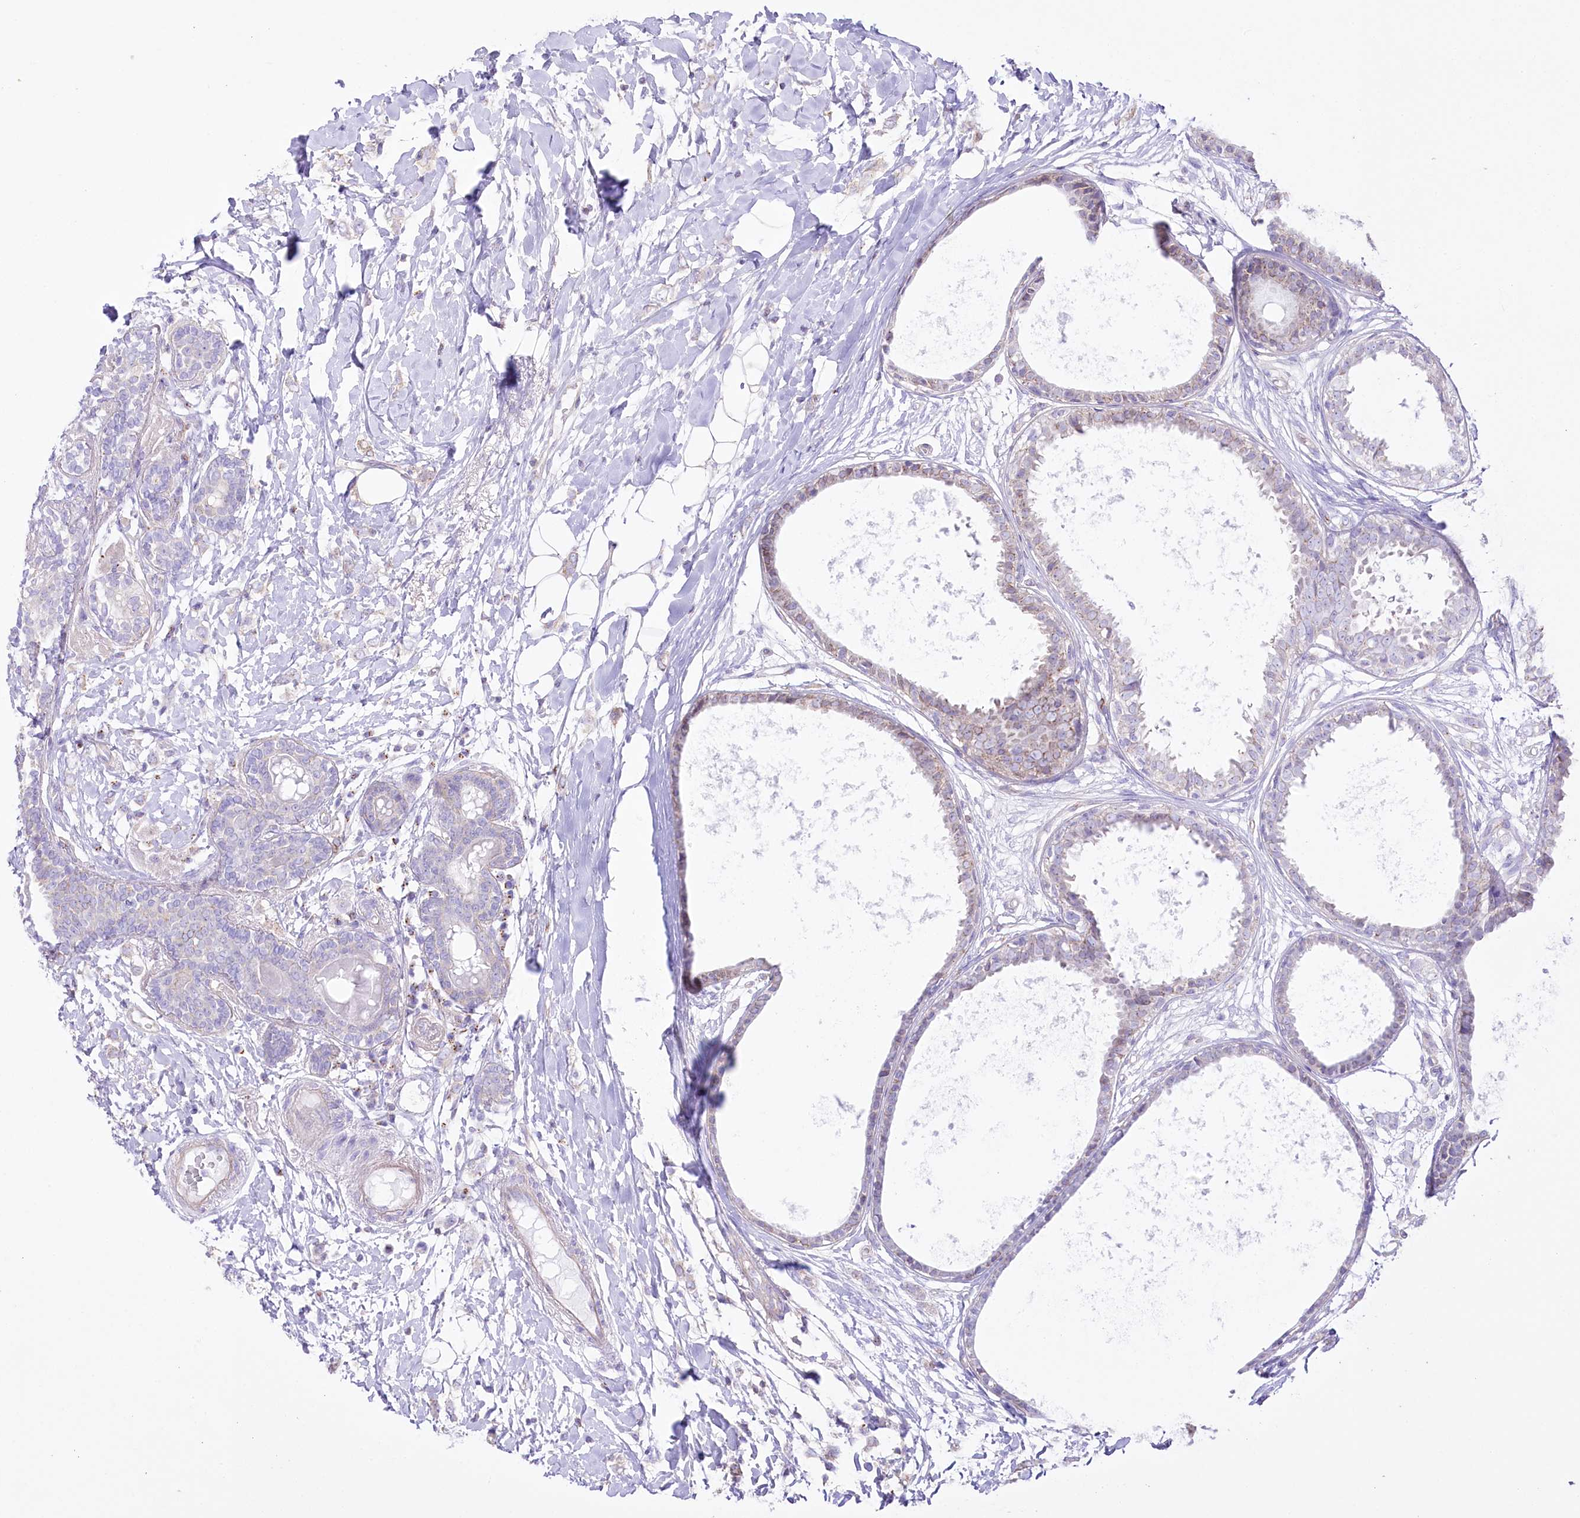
{"staining": {"intensity": "weak", "quantity": "<25%", "location": "cytoplasmic/membranous"}, "tissue": "breast cancer", "cell_type": "Tumor cells", "image_type": "cancer", "snomed": [{"axis": "morphology", "description": "Normal tissue, NOS"}, {"axis": "morphology", "description": "Lobular carcinoma"}, {"axis": "topography", "description": "Breast"}], "caption": "High power microscopy histopathology image of an IHC histopathology image of breast cancer, revealing no significant staining in tumor cells.", "gene": "FAM216A", "patient": {"sex": "female", "age": 47}}